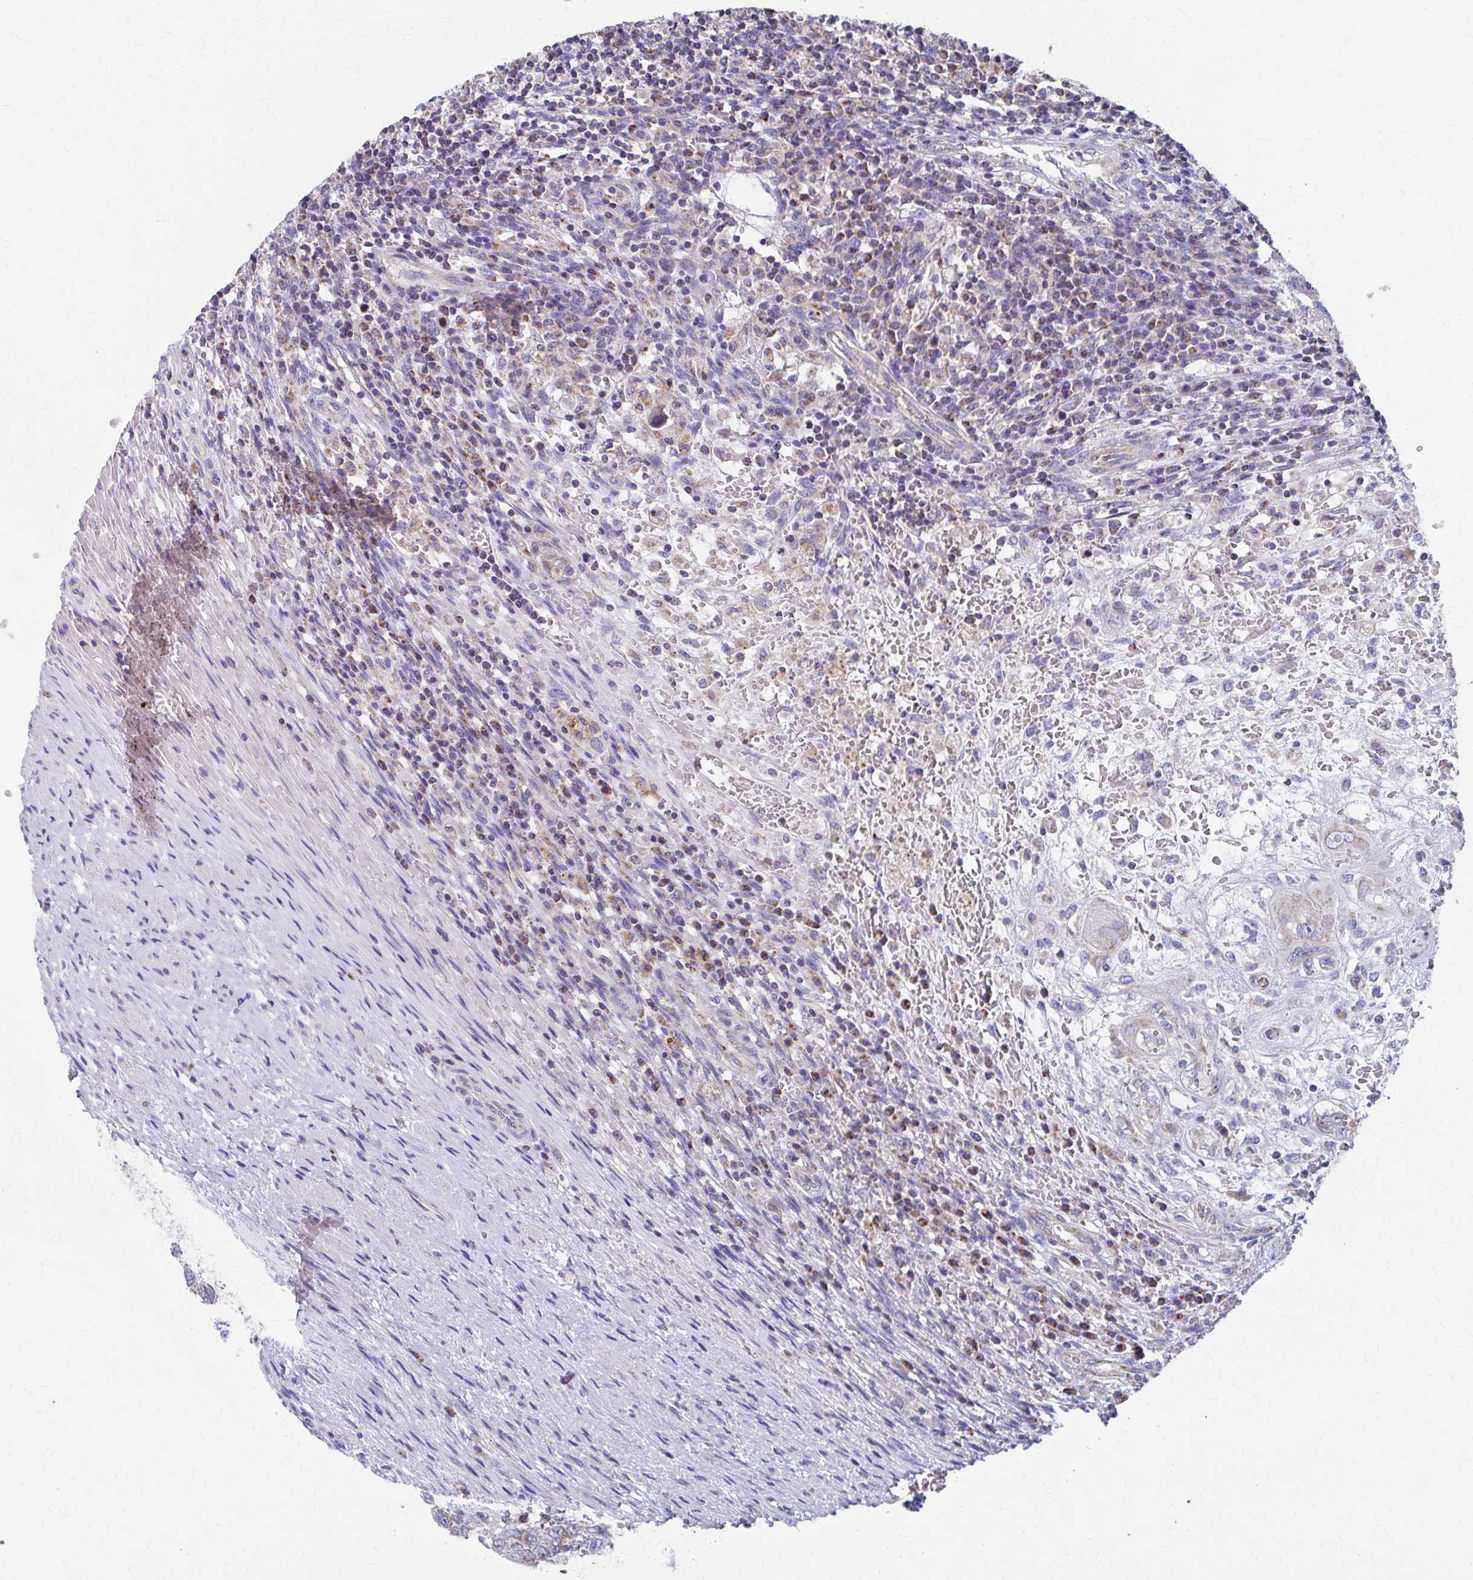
{"staining": {"intensity": "weak", "quantity": "<25%", "location": "cytoplasmic/membranous"}, "tissue": "testis cancer", "cell_type": "Tumor cells", "image_type": "cancer", "snomed": [{"axis": "morphology", "description": "Carcinoma, Embryonal, NOS"}, {"axis": "topography", "description": "Testis"}], "caption": "Testis cancer (embryonal carcinoma) was stained to show a protein in brown. There is no significant staining in tumor cells.", "gene": "RCC1L", "patient": {"sex": "male", "age": 26}}